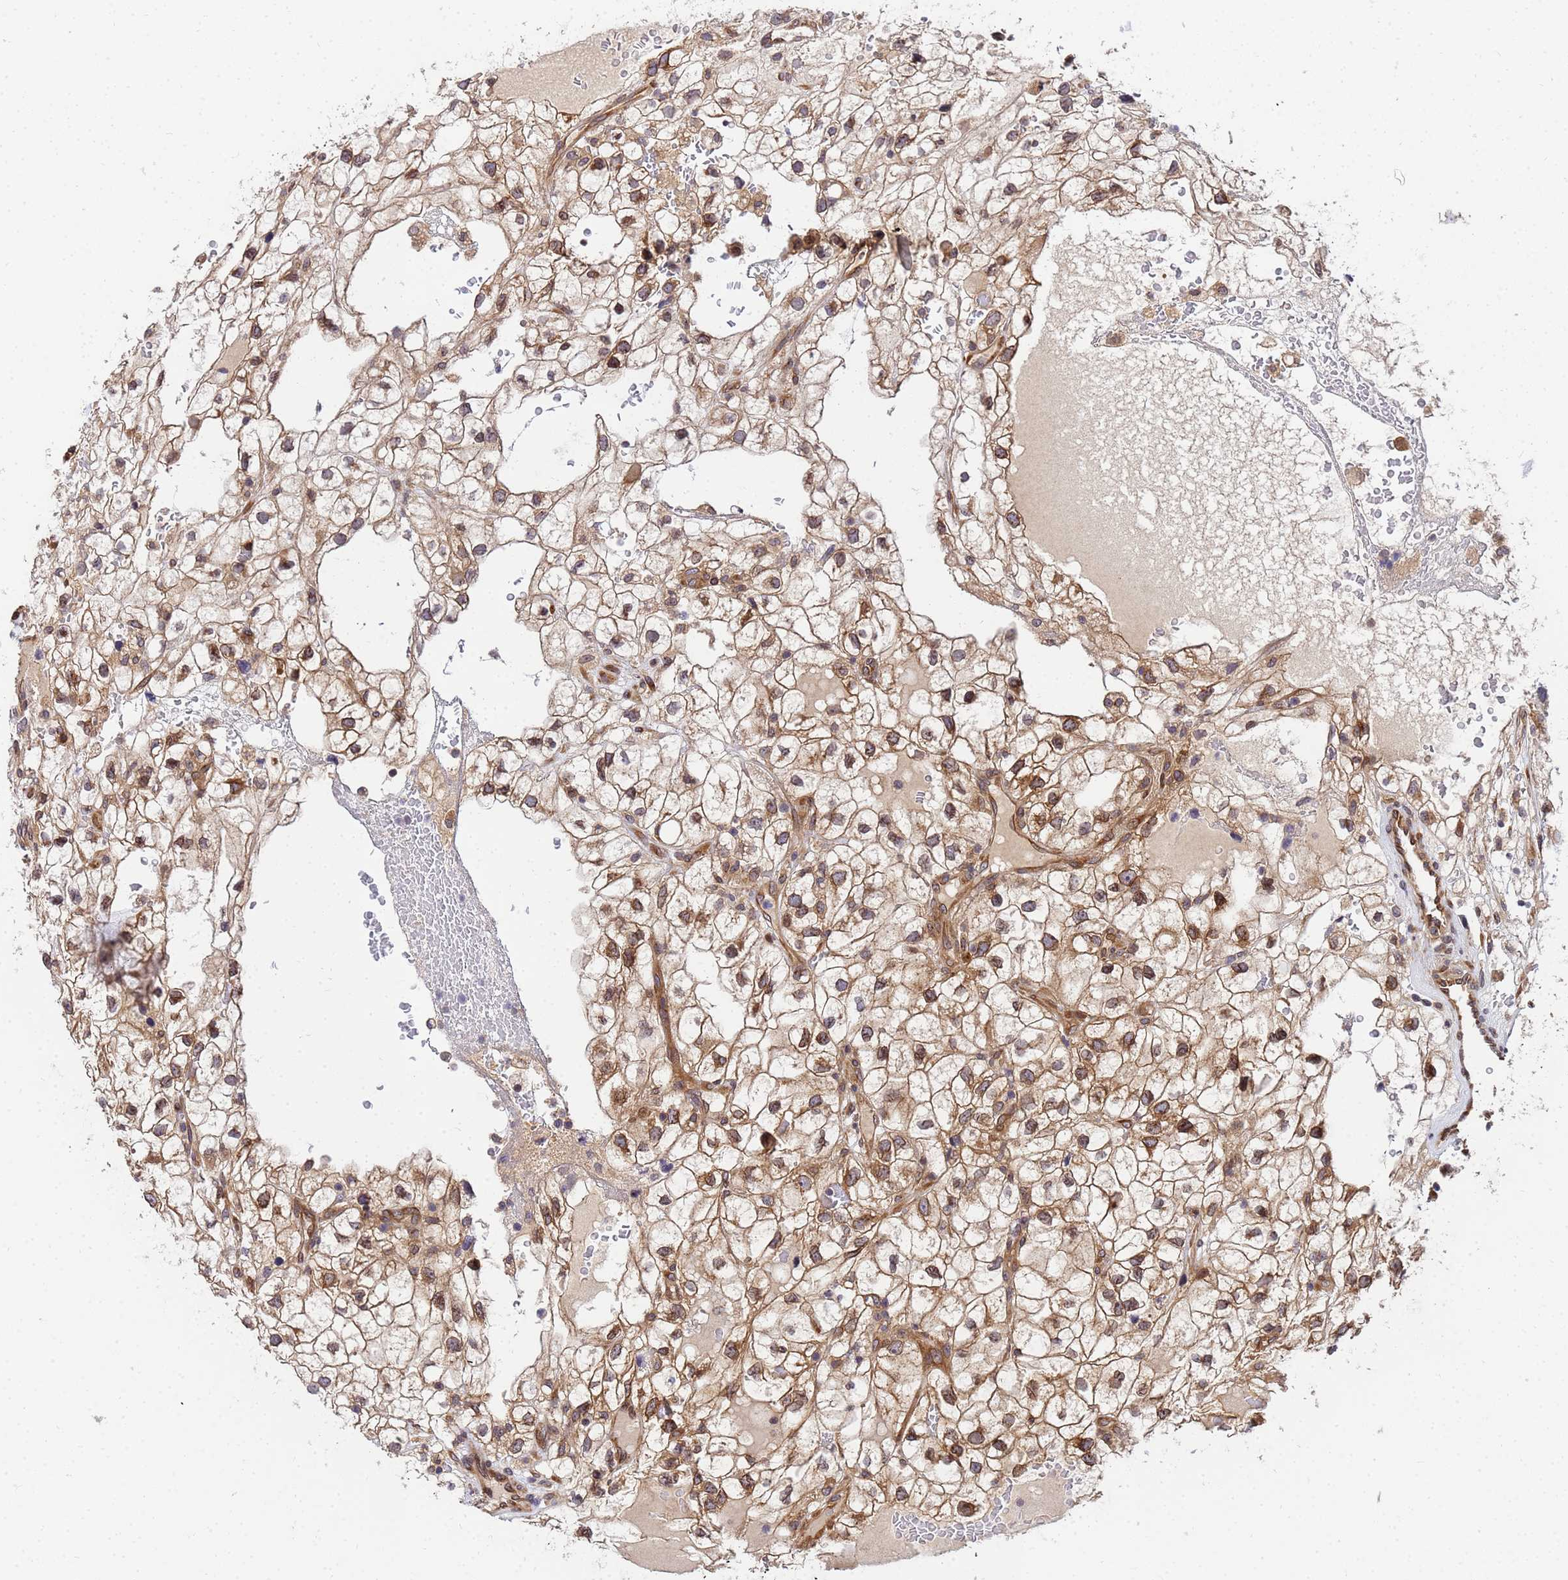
{"staining": {"intensity": "moderate", "quantity": ">75%", "location": "cytoplasmic/membranous"}, "tissue": "renal cancer", "cell_type": "Tumor cells", "image_type": "cancer", "snomed": [{"axis": "morphology", "description": "Adenocarcinoma, NOS"}, {"axis": "topography", "description": "Kidney"}], "caption": "Renal cancer stained with immunohistochemistry (IHC) reveals moderate cytoplasmic/membranous staining in about >75% of tumor cells.", "gene": "UNC93B1", "patient": {"sex": "male", "age": 59}}